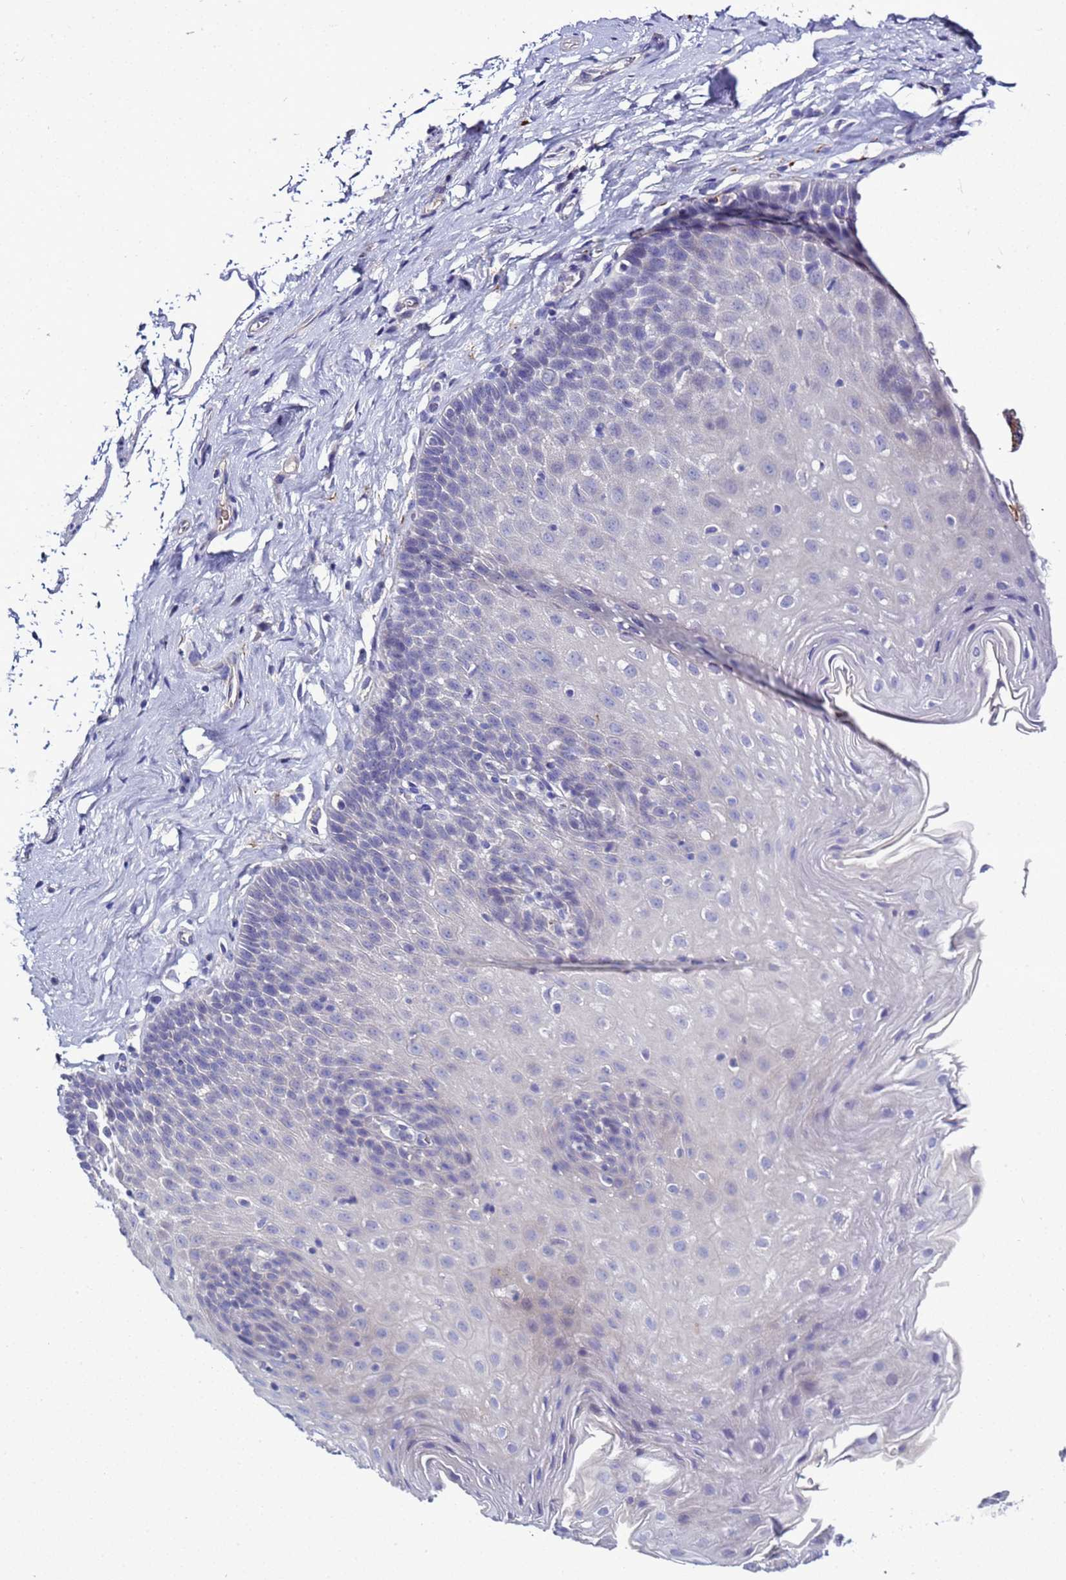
{"staining": {"intensity": "negative", "quantity": "none", "location": "none"}, "tissue": "esophagus", "cell_type": "Squamous epithelial cells", "image_type": "normal", "snomed": [{"axis": "morphology", "description": "Normal tissue, NOS"}, {"axis": "topography", "description": "Esophagus"}], "caption": "This is an immunohistochemistry photomicrograph of unremarkable esophagus. There is no staining in squamous epithelial cells.", "gene": "C4orf46", "patient": {"sex": "female", "age": 61}}